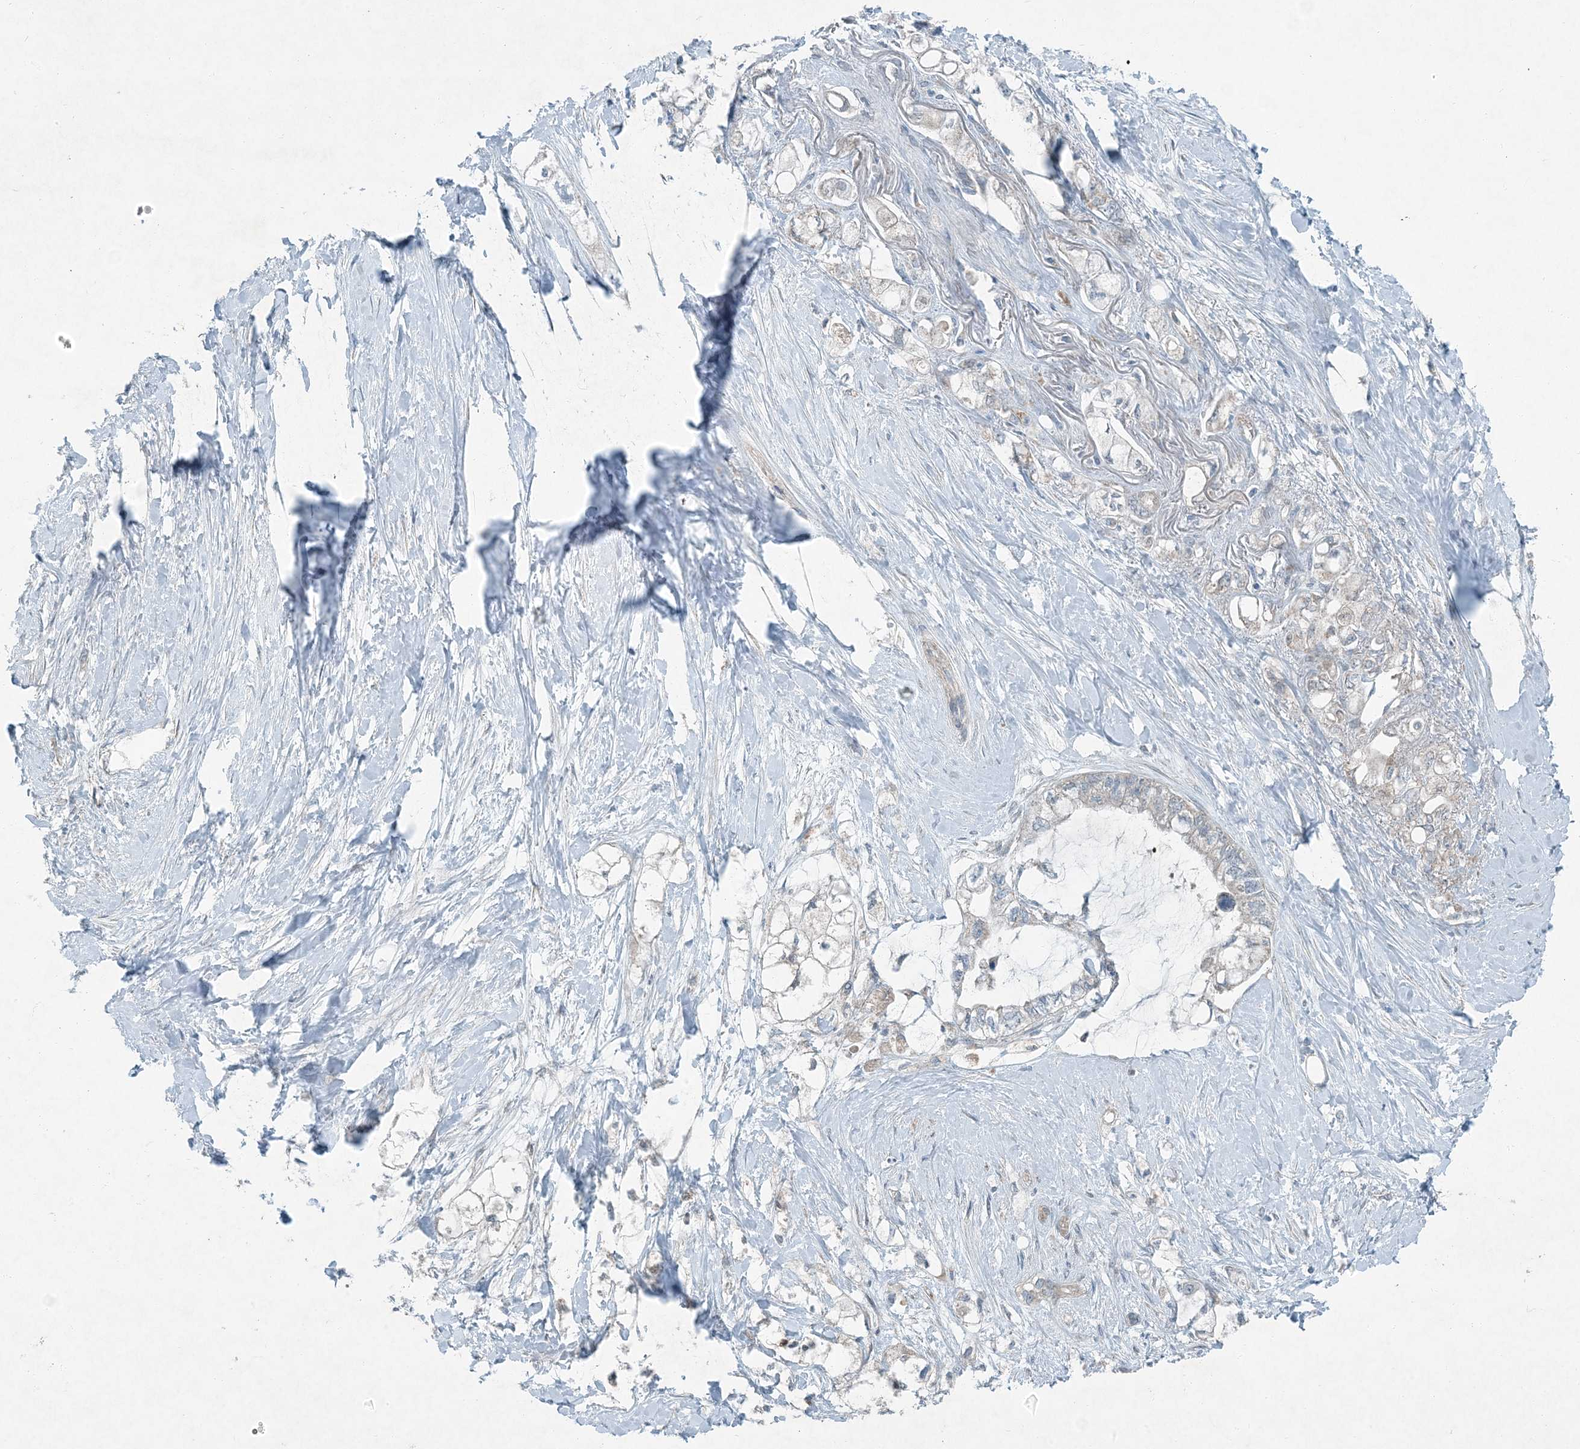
{"staining": {"intensity": "negative", "quantity": "none", "location": "none"}, "tissue": "pancreatic cancer", "cell_type": "Tumor cells", "image_type": "cancer", "snomed": [{"axis": "morphology", "description": "Adenocarcinoma, NOS"}, {"axis": "topography", "description": "Pancreas"}], "caption": "Micrograph shows no significant protein staining in tumor cells of adenocarcinoma (pancreatic).", "gene": "APOM", "patient": {"sex": "male", "age": 70}}